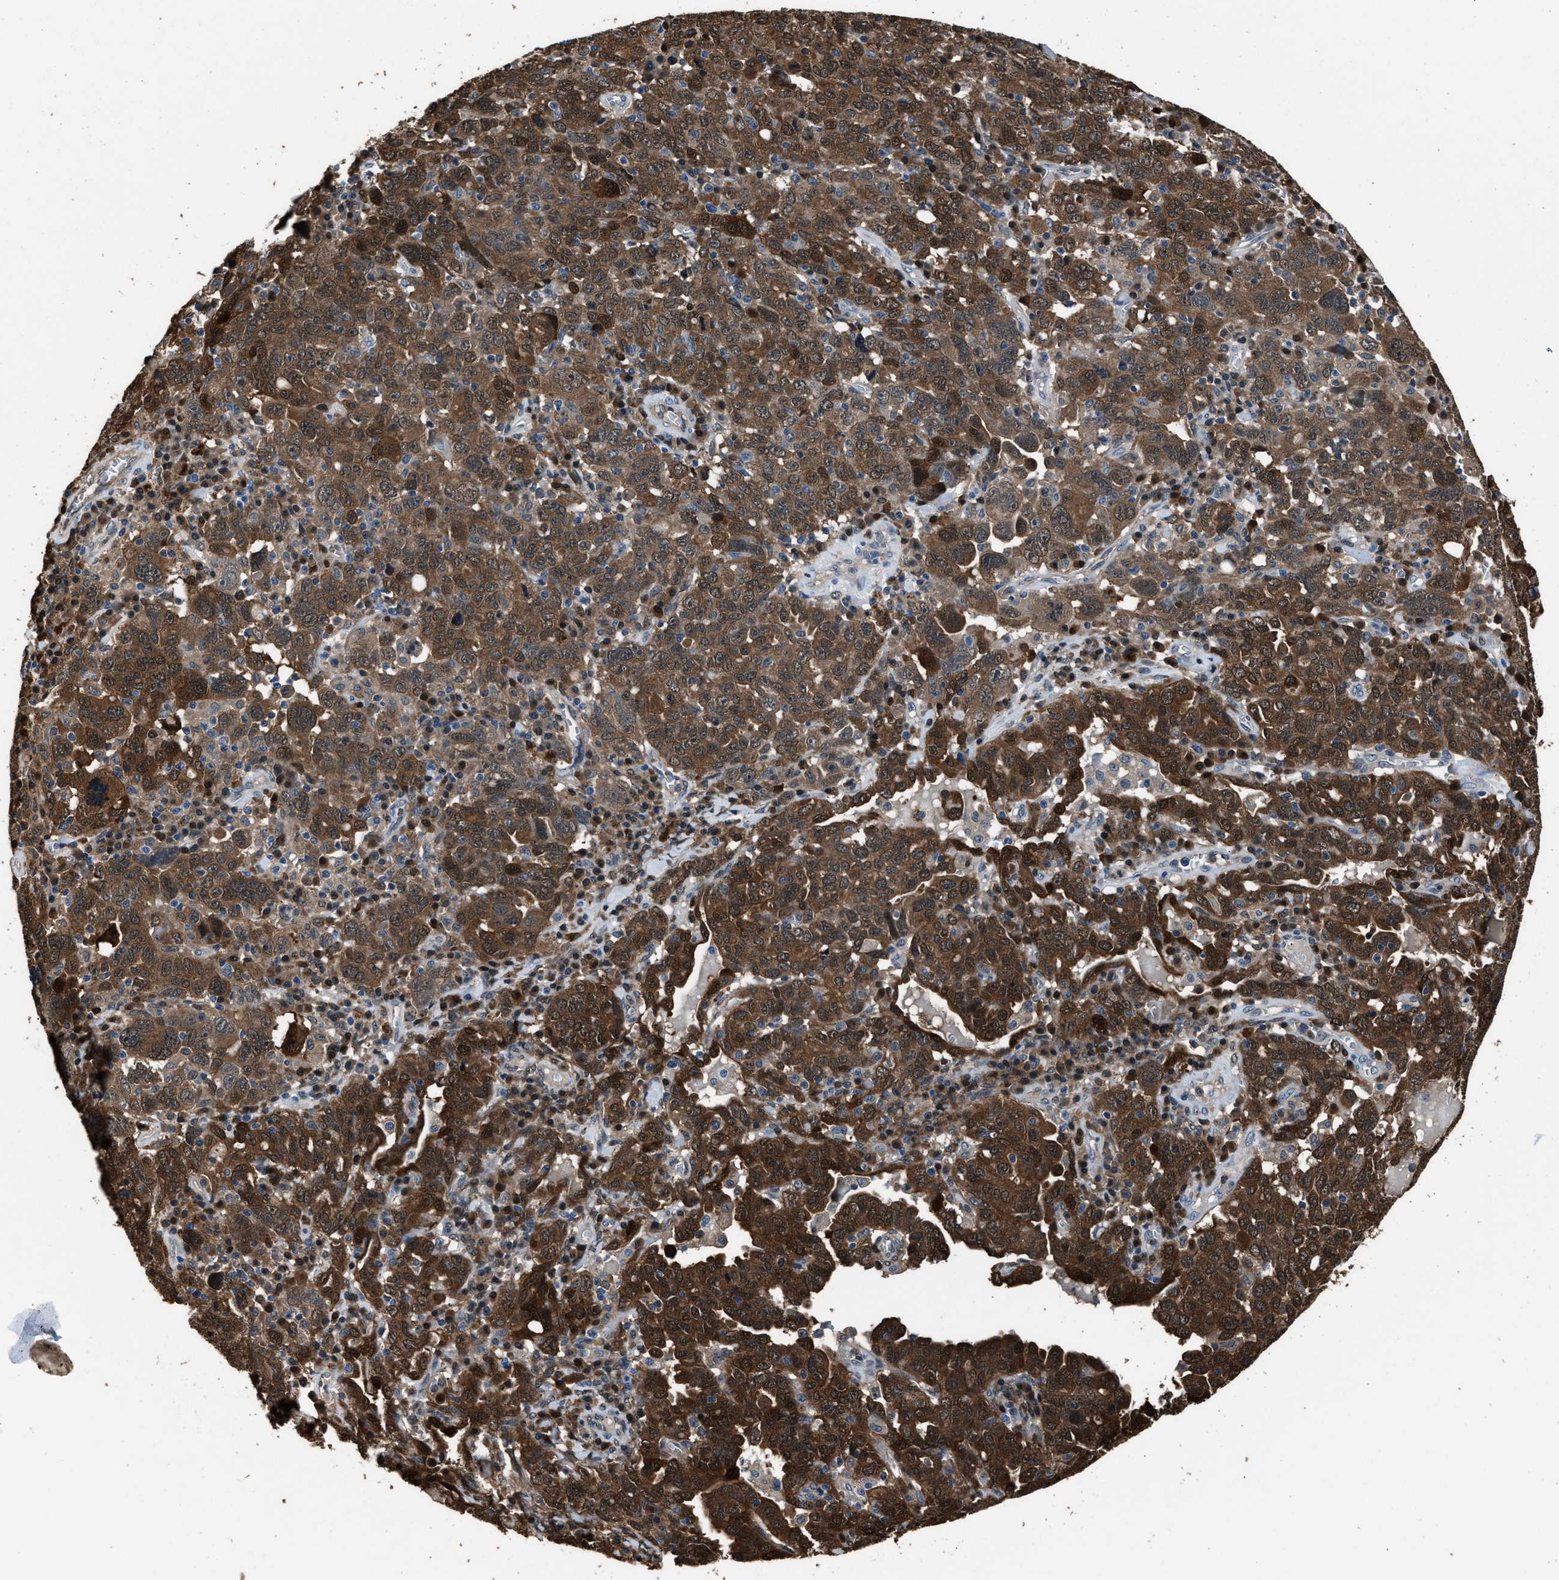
{"staining": {"intensity": "strong", "quantity": ">75%", "location": "cytoplasmic/membranous"}, "tissue": "ovarian cancer", "cell_type": "Tumor cells", "image_type": "cancer", "snomed": [{"axis": "morphology", "description": "Carcinoma, endometroid"}, {"axis": "topography", "description": "Ovary"}], "caption": "A brown stain highlights strong cytoplasmic/membranous expression of a protein in human ovarian endometroid carcinoma tumor cells.", "gene": "GSTP1", "patient": {"sex": "female", "age": 62}}